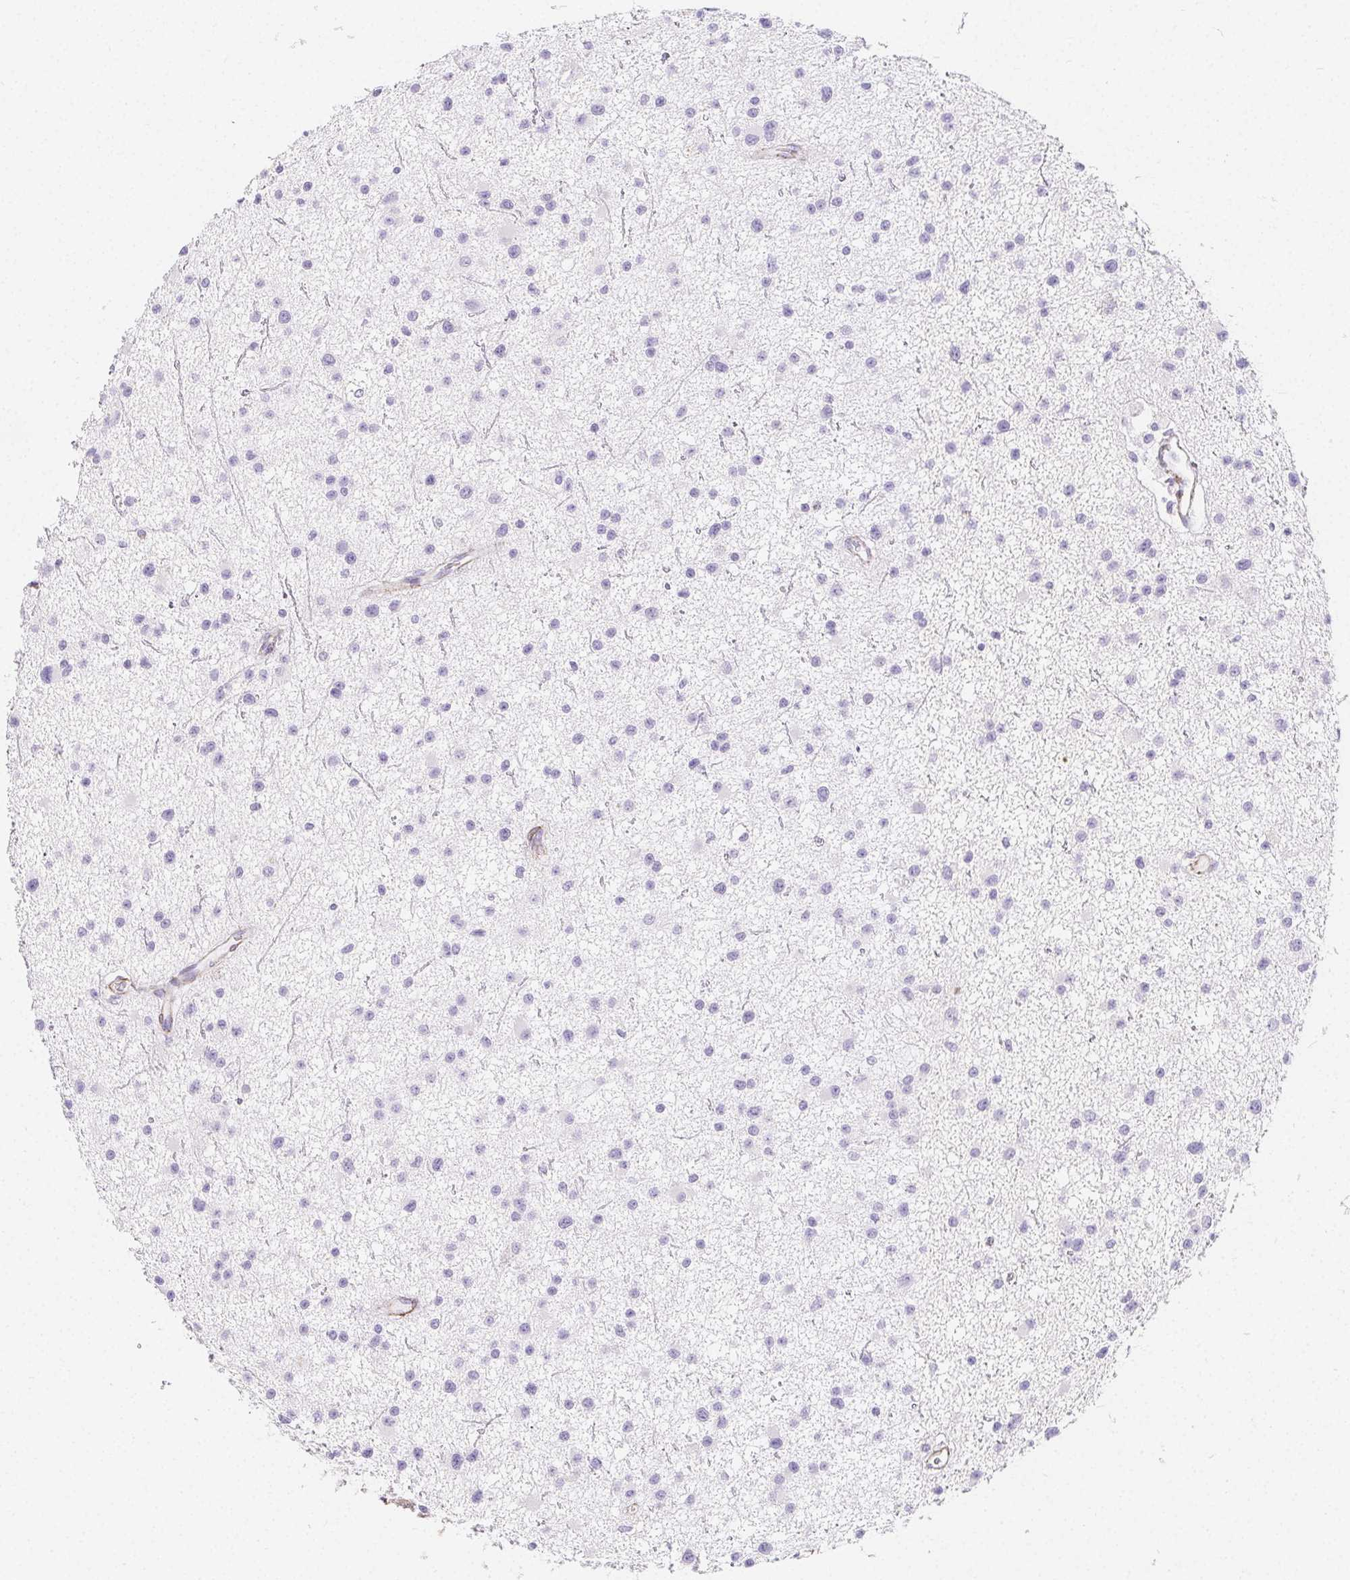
{"staining": {"intensity": "negative", "quantity": "none", "location": "none"}, "tissue": "glioma", "cell_type": "Tumor cells", "image_type": "cancer", "snomed": [{"axis": "morphology", "description": "Glioma, malignant, Low grade"}, {"axis": "topography", "description": "Brain"}], "caption": "This is an immunohistochemistry image of human malignant glioma (low-grade). There is no staining in tumor cells.", "gene": "HRC", "patient": {"sex": "male", "age": 43}}